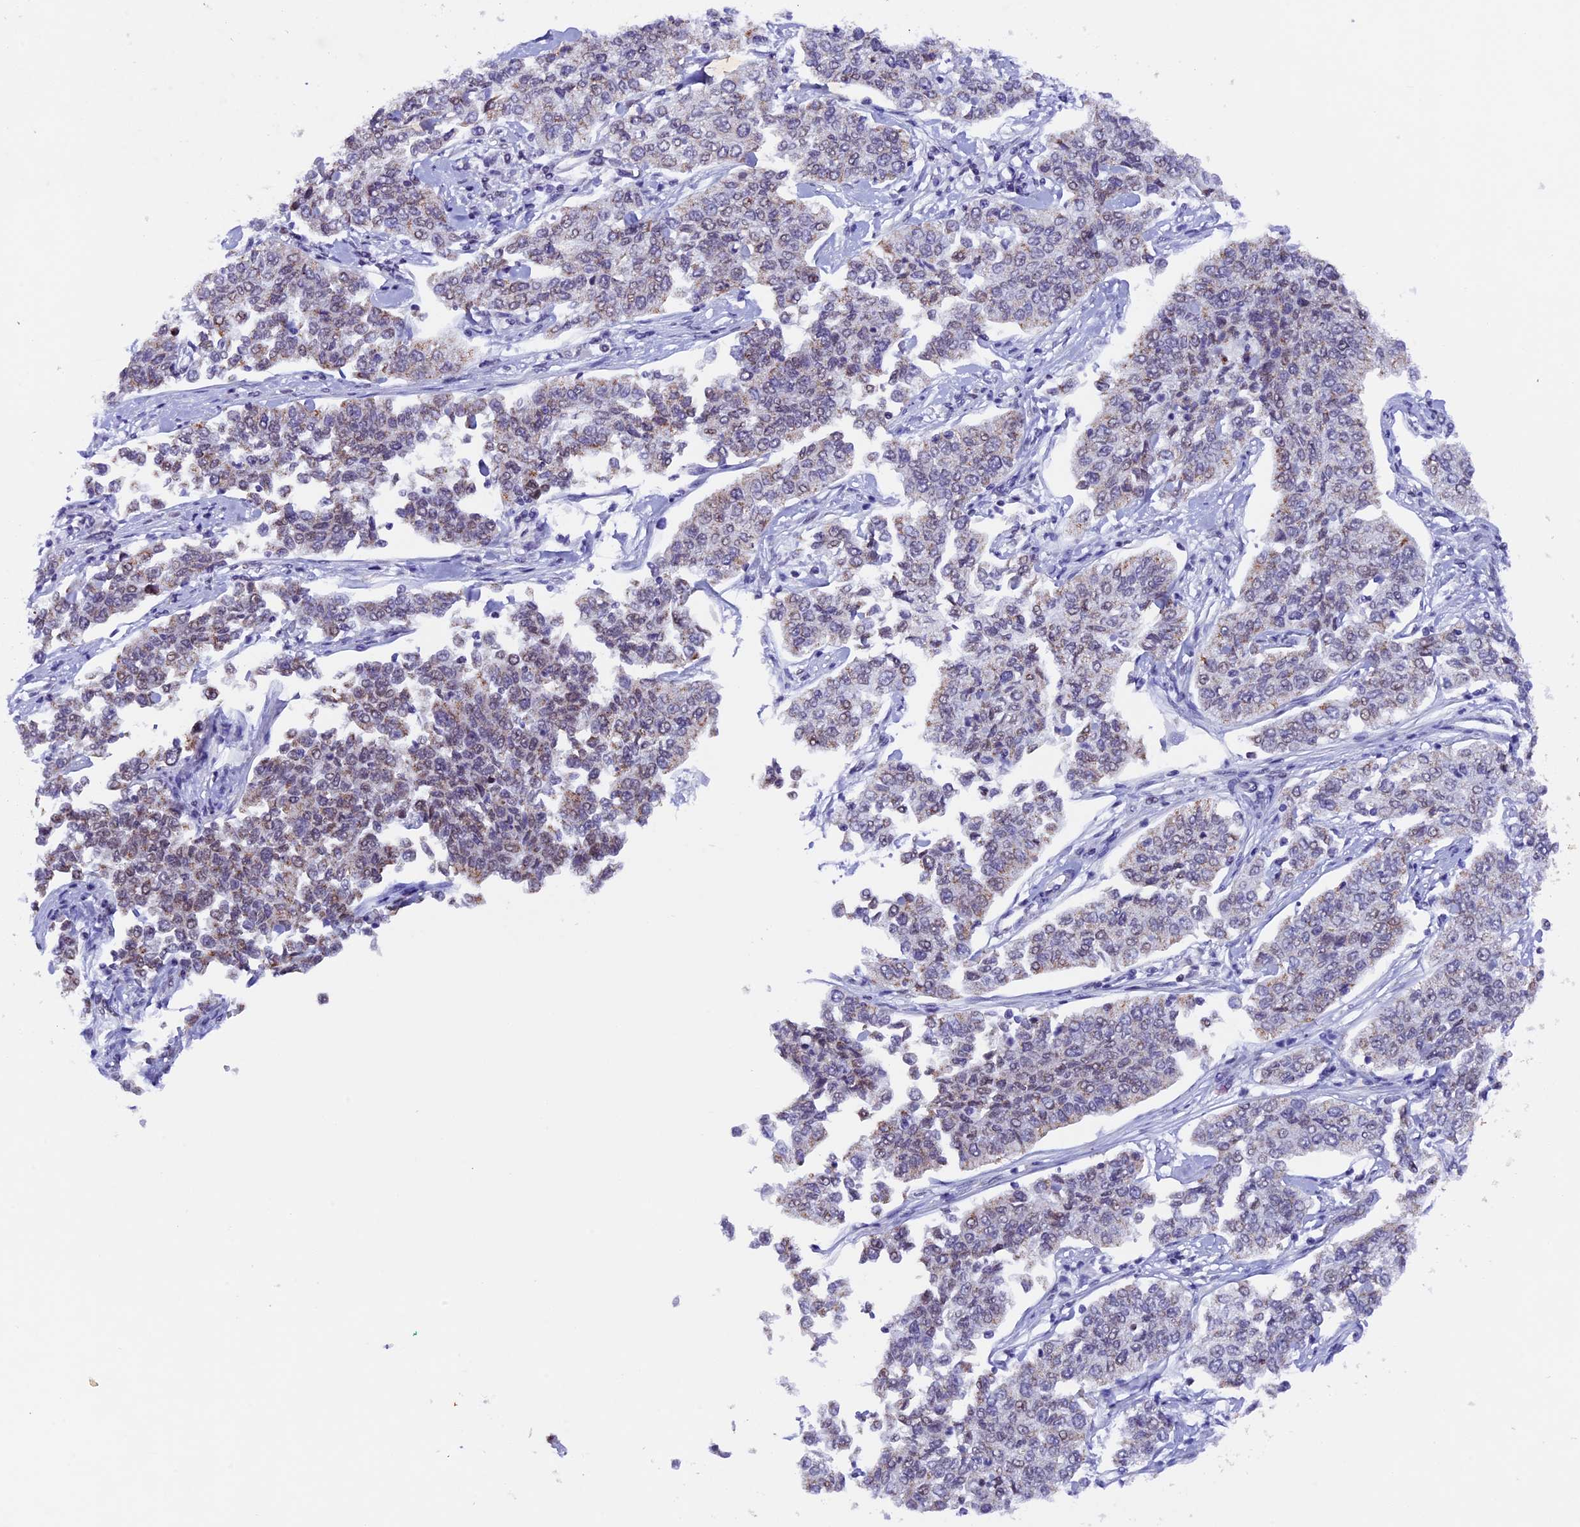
{"staining": {"intensity": "weak", "quantity": "25%-75%", "location": "cytoplasmic/membranous"}, "tissue": "cervical cancer", "cell_type": "Tumor cells", "image_type": "cancer", "snomed": [{"axis": "morphology", "description": "Squamous cell carcinoma, NOS"}, {"axis": "topography", "description": "Cervix"}], "caption": "This photomicrograph exhibits immunohistochemistry (IHC) staining of cervical cancer, with low weak cytoplasmic/membranous expression in approximately 25%-75% of tumor cells.", "gene": "TFAM", "patient": {"sex": "female", "age": 35}}